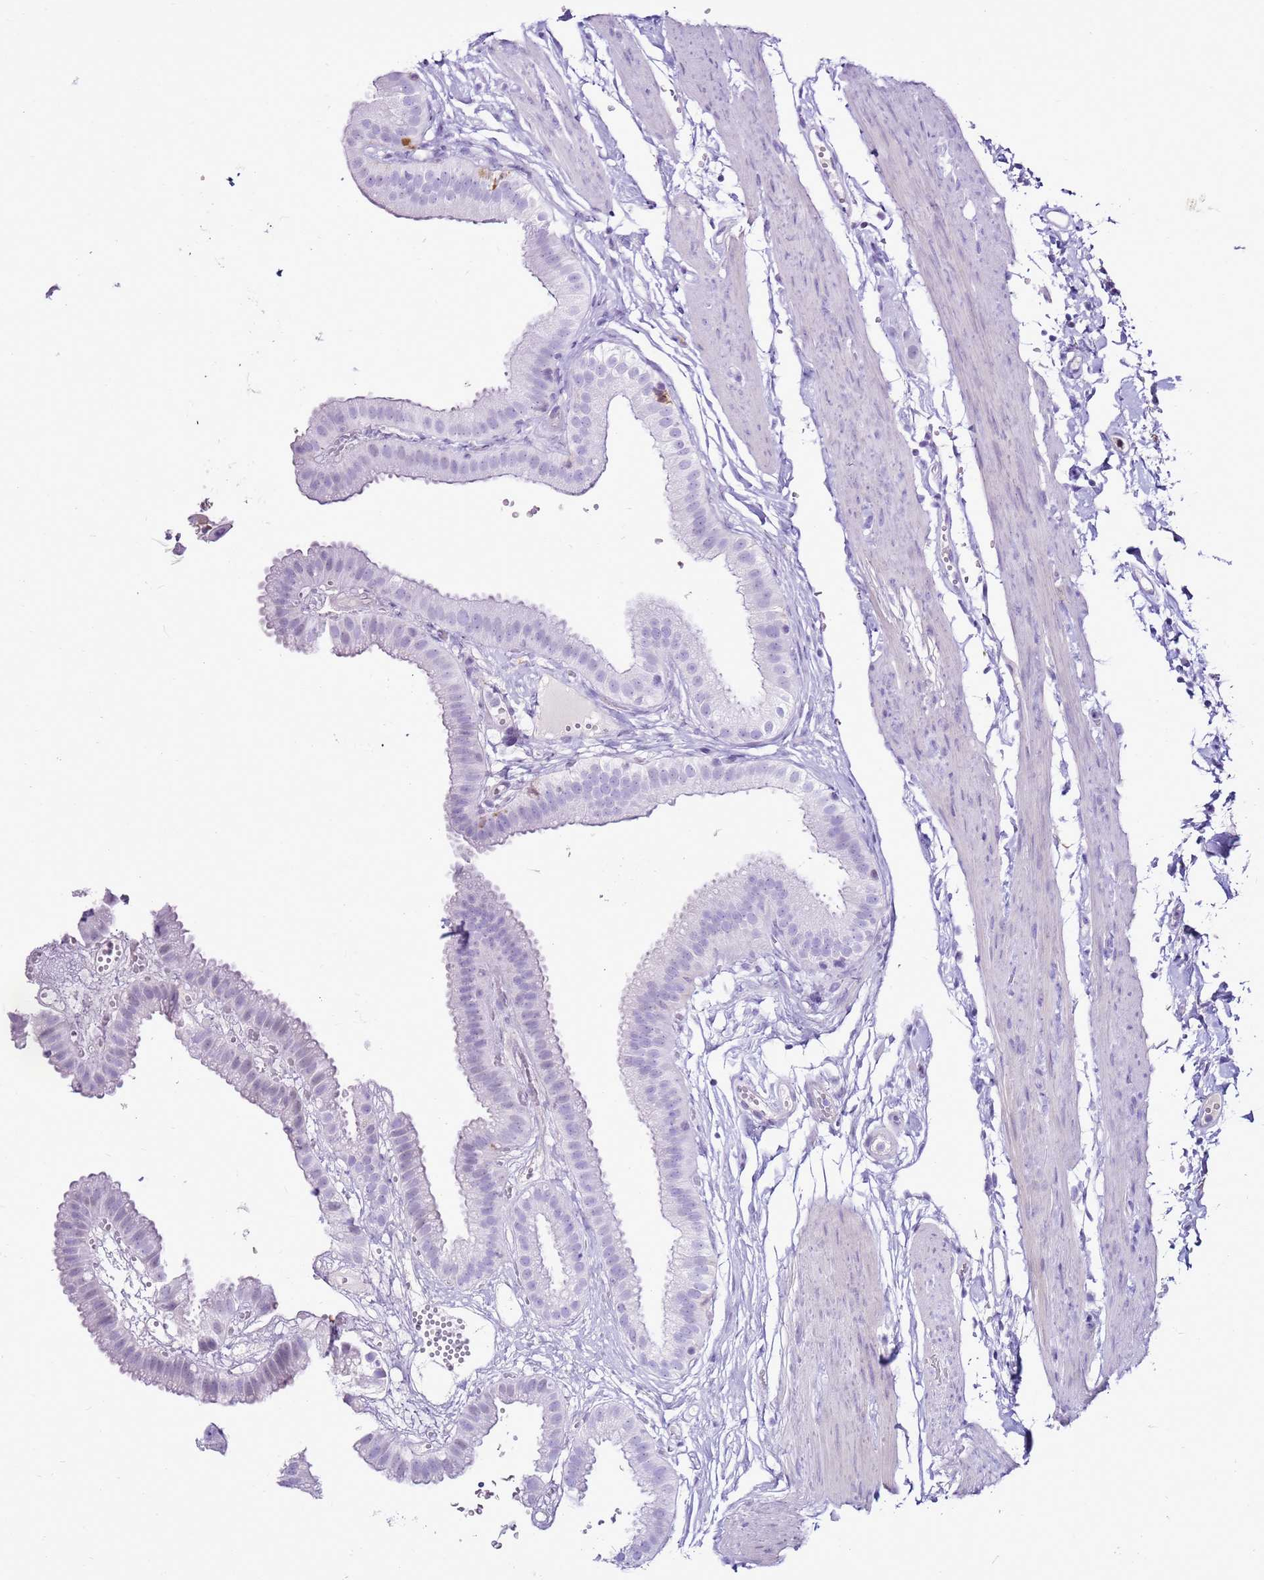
{"staining": {"intensity": "negative", "quantity": "none", "location": "none"}, "tissue": "gallbladder", "cell_type": "Glandular cells", "image_type": "normal", "snomed": [{"axis": "morphology", "description": "Normal tissue, NOS"}, {"axis": "topography", "description": "Gallbladder"}], "caption": "This is an immunohistochemistry photomicrograph of normal gallbladder. There is no expression in glandular cells.", "gene": "SPC25", "patient": {"sex": "female", "age": 61}}